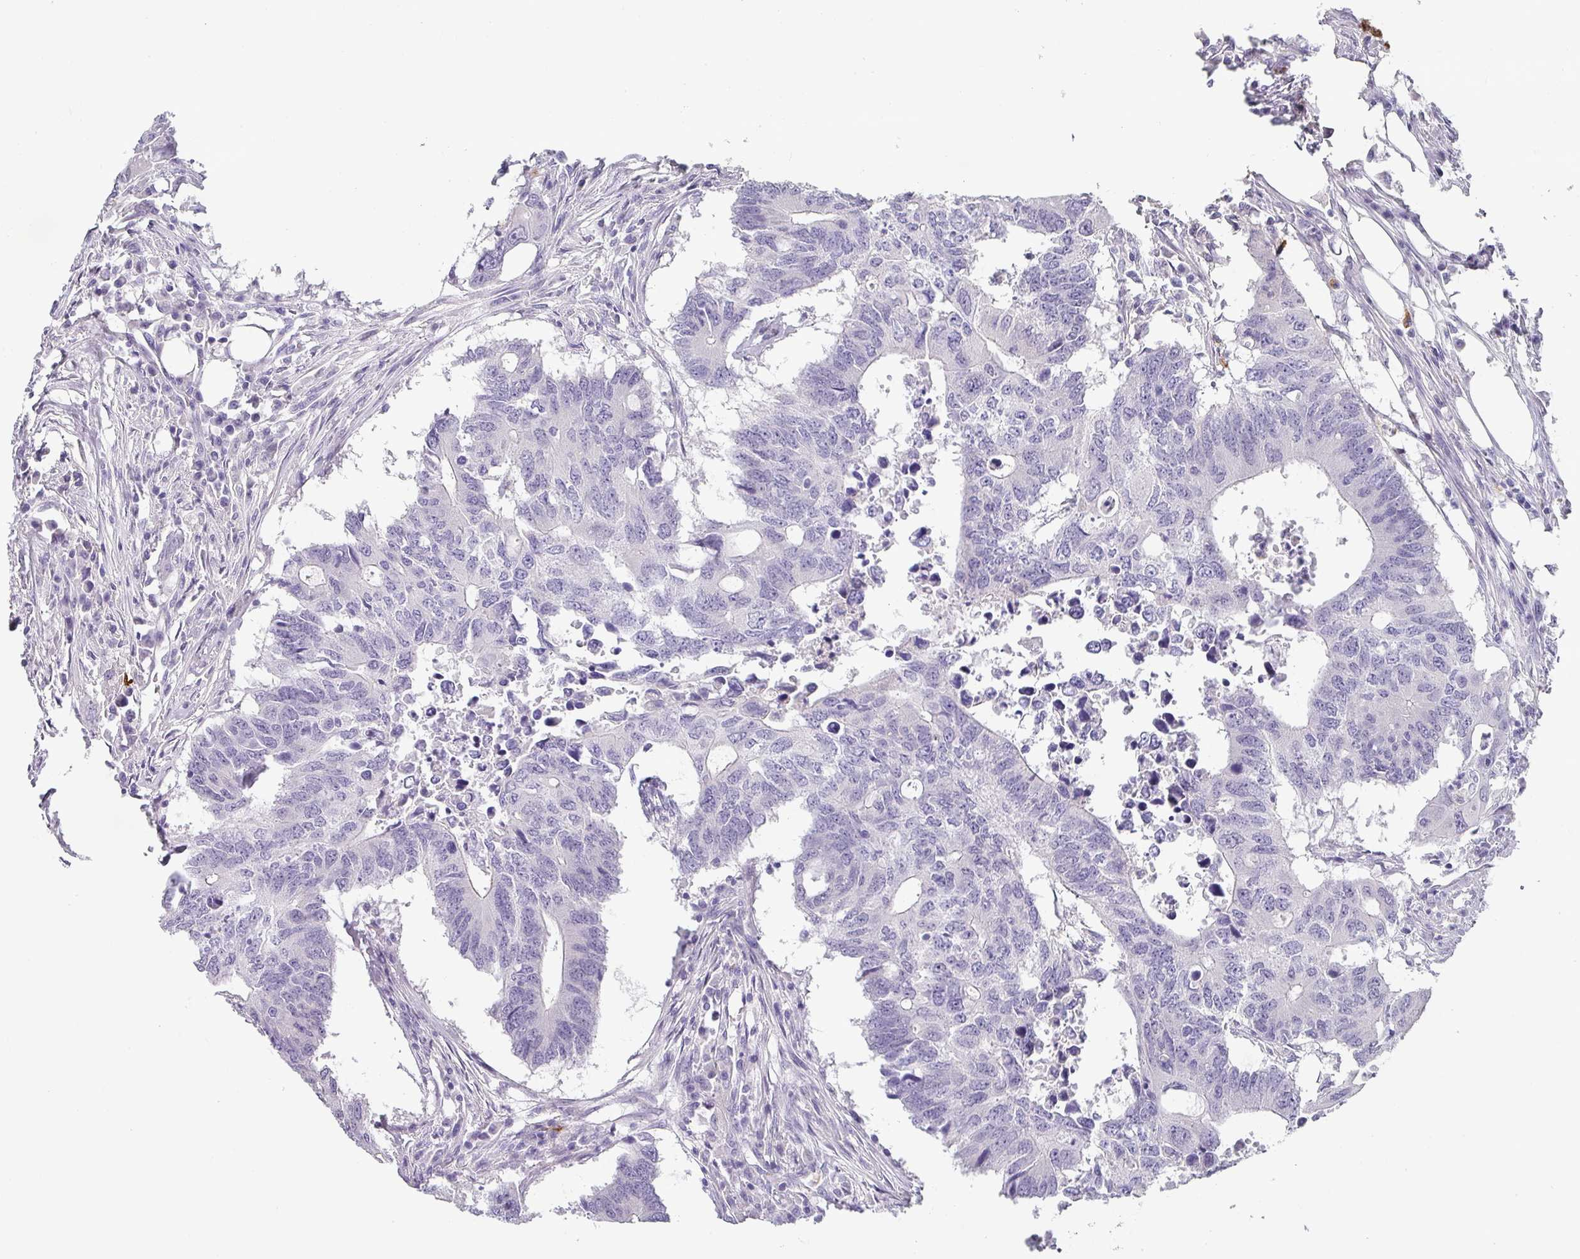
{"staining": {"intensity": "negative", "quantity": "none", "location": "none"}, "tissue": "colorectal cancer", "cell_type": "Tumor cells", "image_type": "cancer", "snomed": [{"axis": "morphology", "description": "Adenocarcinoma, NOS"}, {"axis": "topography", "description": "Colon"}], "caption": "There is no significant positivity in tumor cells of colorectal cancer.", "gene": "BTLA", "patient": {"sex": "male", "age": 71}}